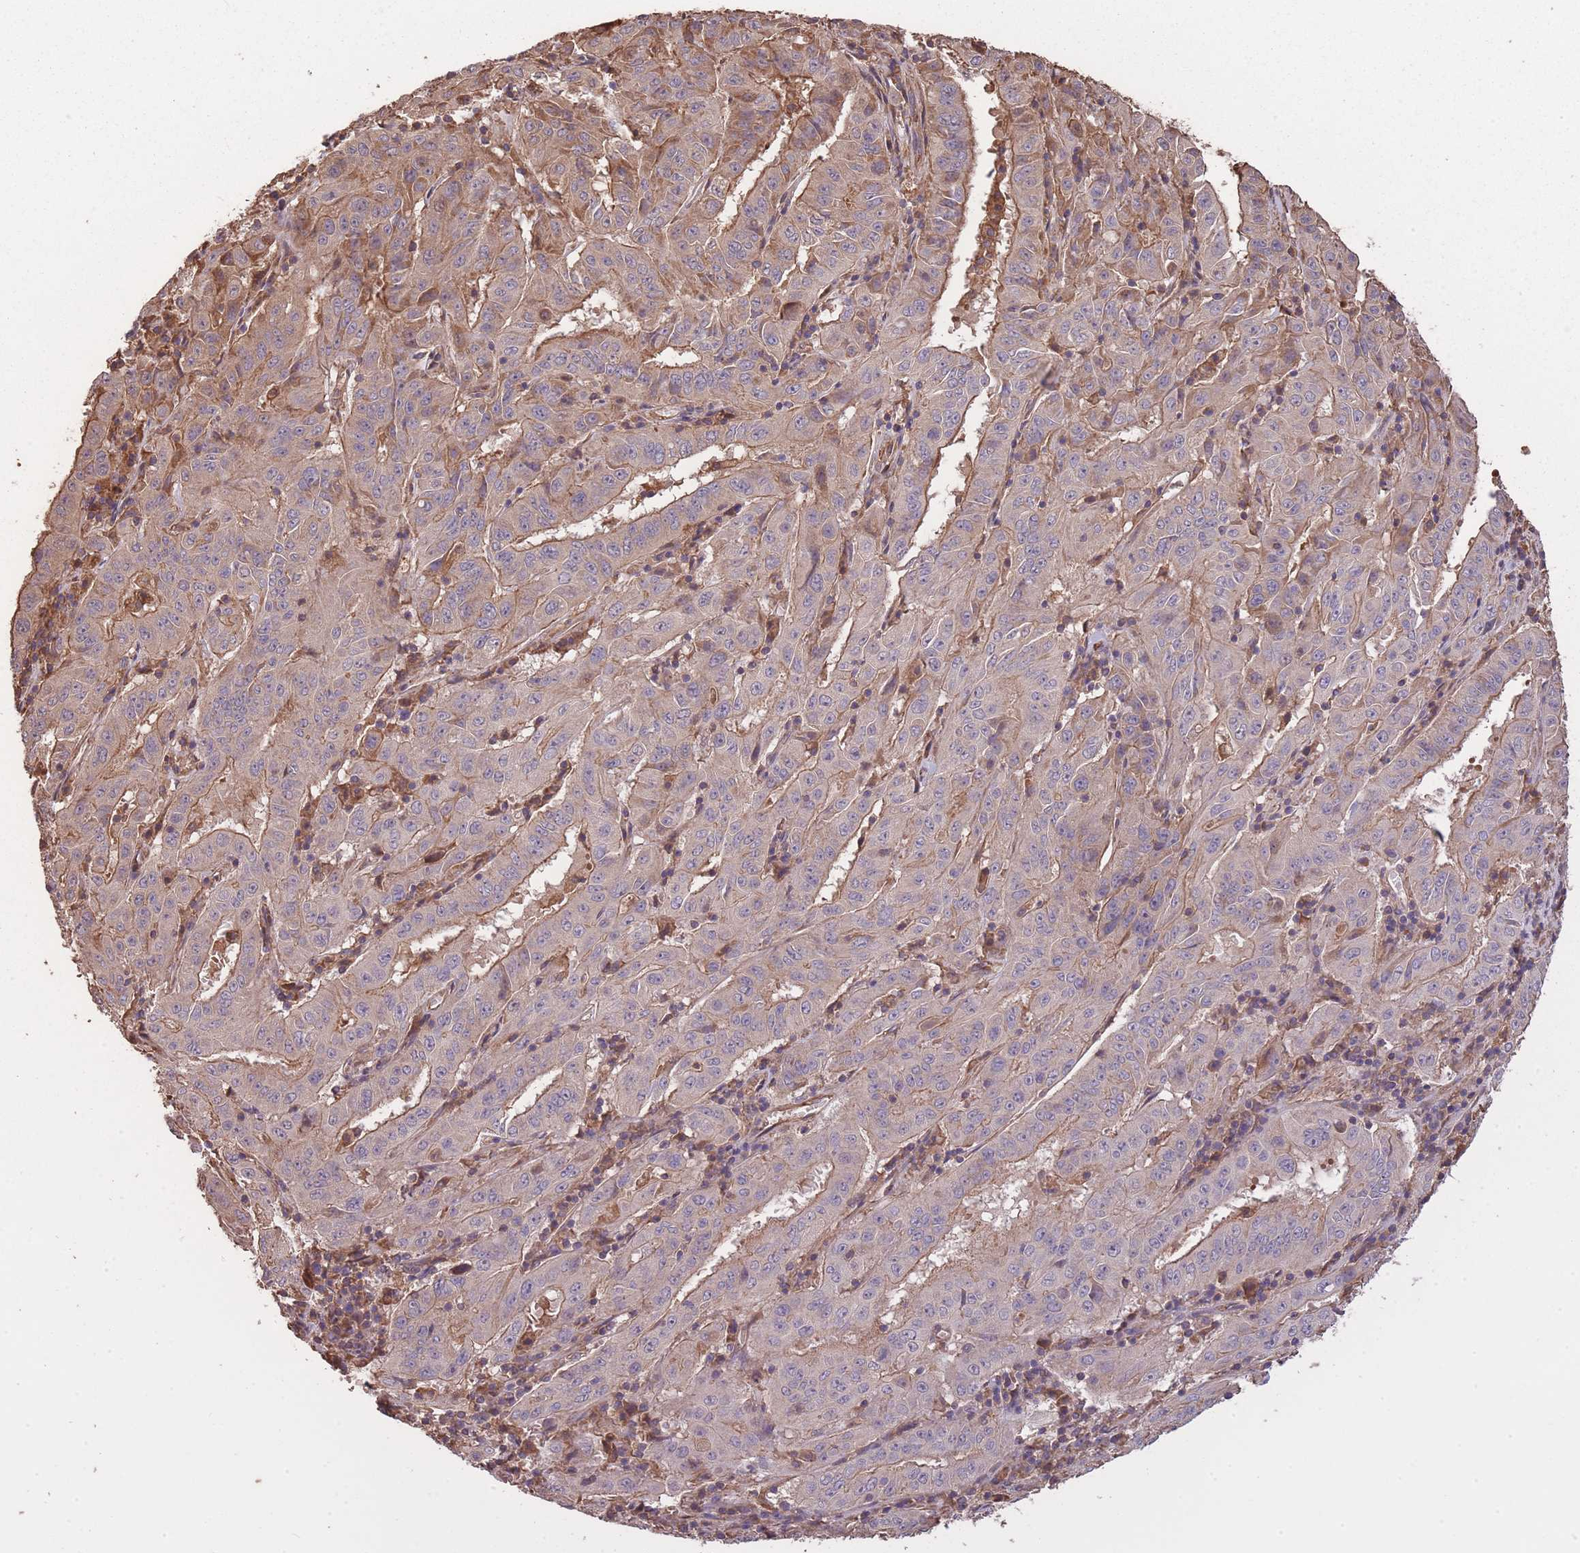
{"staining": {"intensity": "moderate", "quantity": "<25%", "location": "cytoplasmic/membranous"}, "tissue": "pancreatic cancer", "cell_type": "Tumor cells", "image_type": "cancer", "snomed": [{"axis": "morphology", "description": "Adenocarcinoma, NOS"}, {"axis": "topography", "description": "Pancreas"}], "caption": "IHC histopathology image of human pancreatic cancer stained for a protein (brown), which displays low levels of moderate cytoplasmic/membranous staining in about <25% of tumor cells.", "gene": "ARMH3", "patient": {"sex": "male", "age": 63}}